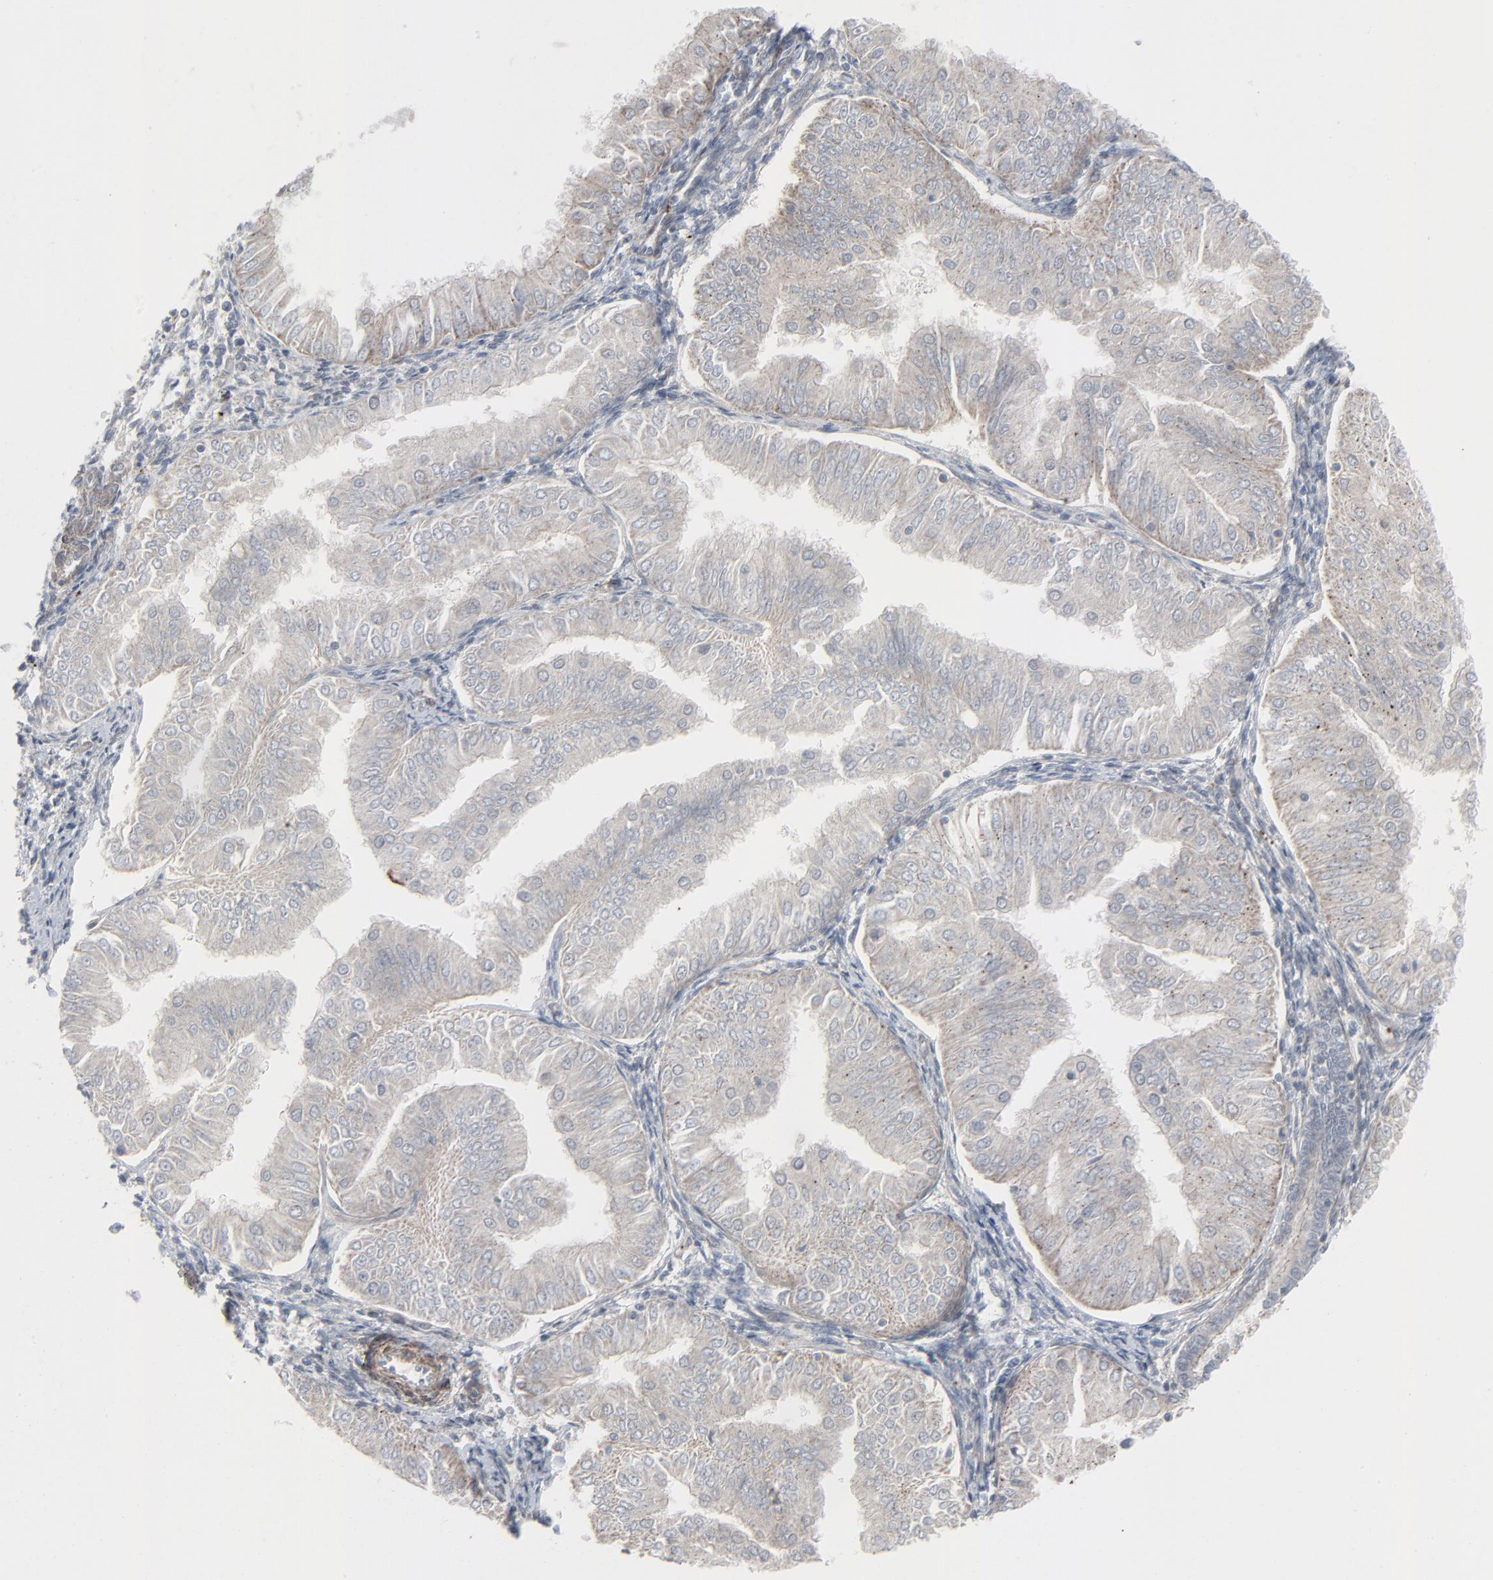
{"staining": {"intensity": "negative", "quantity": "none", "location": "none"}, "tissue": "endometrial cancer", "cell_type": "Tumor cells", "image_type": "cancer", "snomed": [{"axis": "morphology", "description": "Adenocarcinoma, NOS"}, {"axis": "topography", "description": "Endometrium"}], "caption": "Tumor cells are negative for protein expression in human adenocarcinoma (endometrial).", "gene": "NEUROD1", "patient": {"sex": "female", "age": 53}}